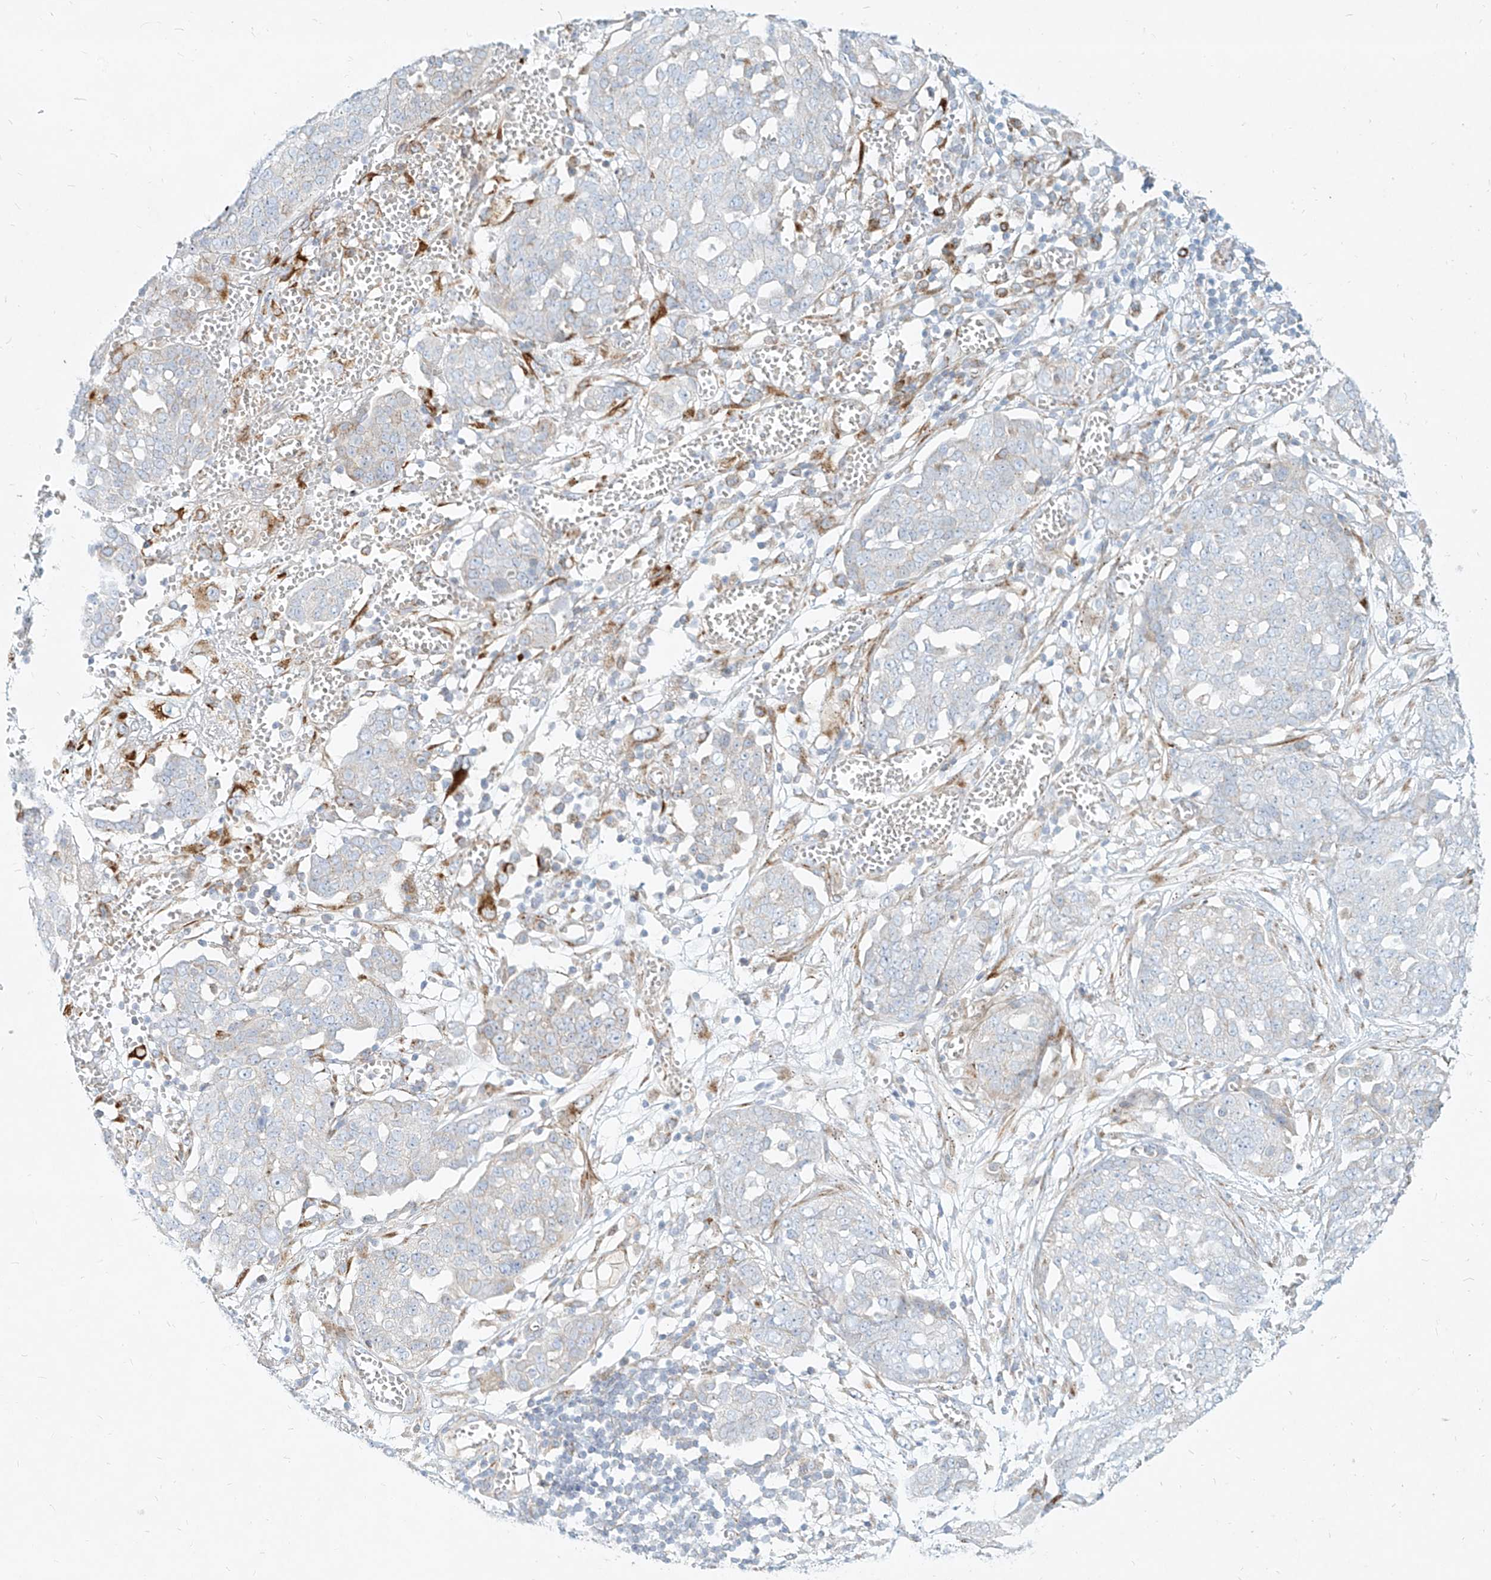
{"staining": {"intensity": "negative", "quantity": "none", "location": "none"}, "tissue": "ovarian cancer", "cell_type": "Tumor cells", "image_type": "cancer", "snomed": [{"axis": "morphology", "description": "Cystadenocarcinoma, serous, NOS"}, {"axis": "topography", "description": "Soft tissue"}, {"axis": "topography", "description": "Ovary"}], "caption": "High power microscopy photomicrograph of an immunohistochemistry photomicrograph of ovarian serous cystadenocarcinoma, revealing no significant expression in tumor cells.", "gene": "MTX2", "patient": {"sex": "female", "age": 57}}